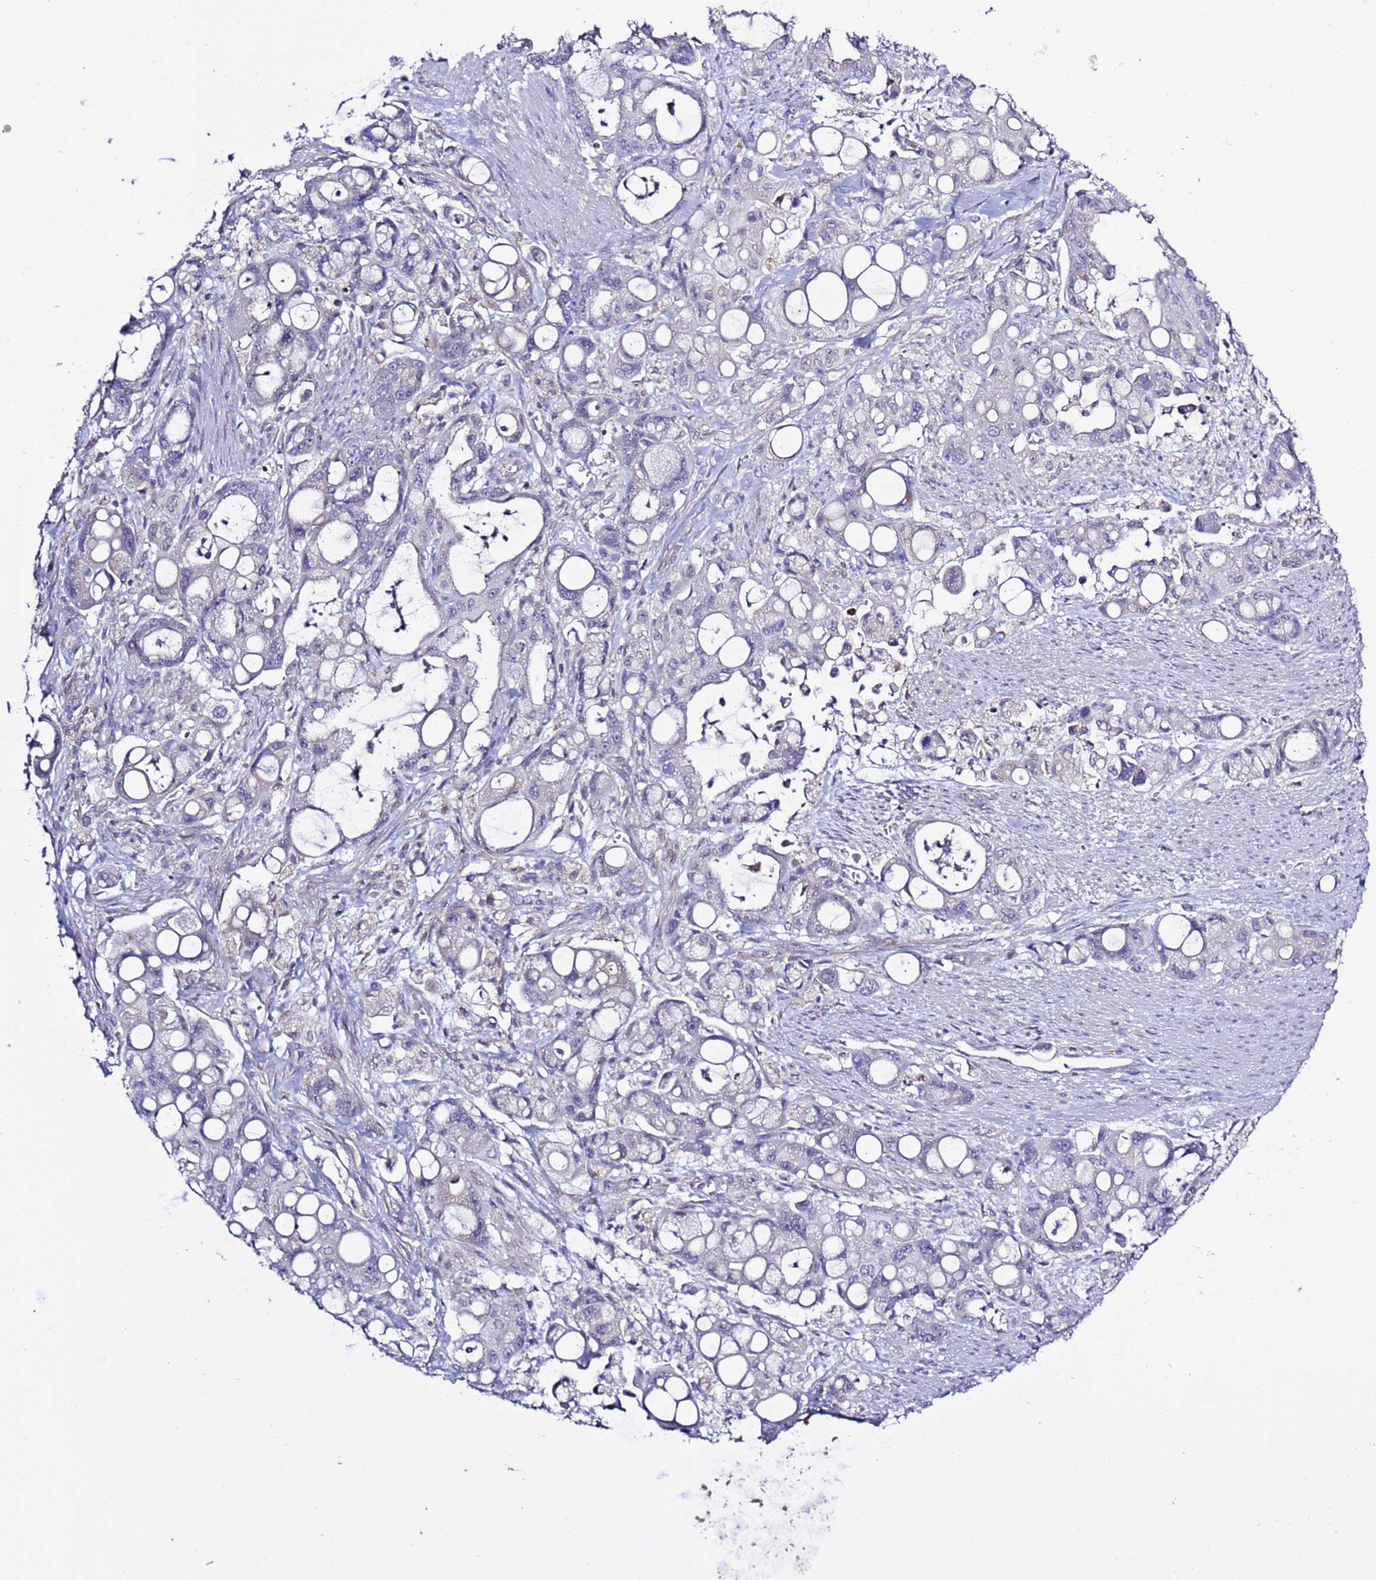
{"staining": {"intensity": "weak", "quantity": "<25%", "location": "cytoplasmic/membranous"}, "tissue": "pancreatic cancer", "cell_type": "Tumor cells", "image_type": "cancer", "snomed": [{"axis": "morphology", "description": "Adenocarcinoma, NOS"}, {"axis": "topography", "description": "Pancreas"}], "caption": "IHC histopathology image of neoplastic tissue: human adenocarcinoma (pancreatic) stained with DAB shows no significant protein expression in tumor cells.", "gene": "ABHD17B", "patient": {"sex": "male", "age": 68}}